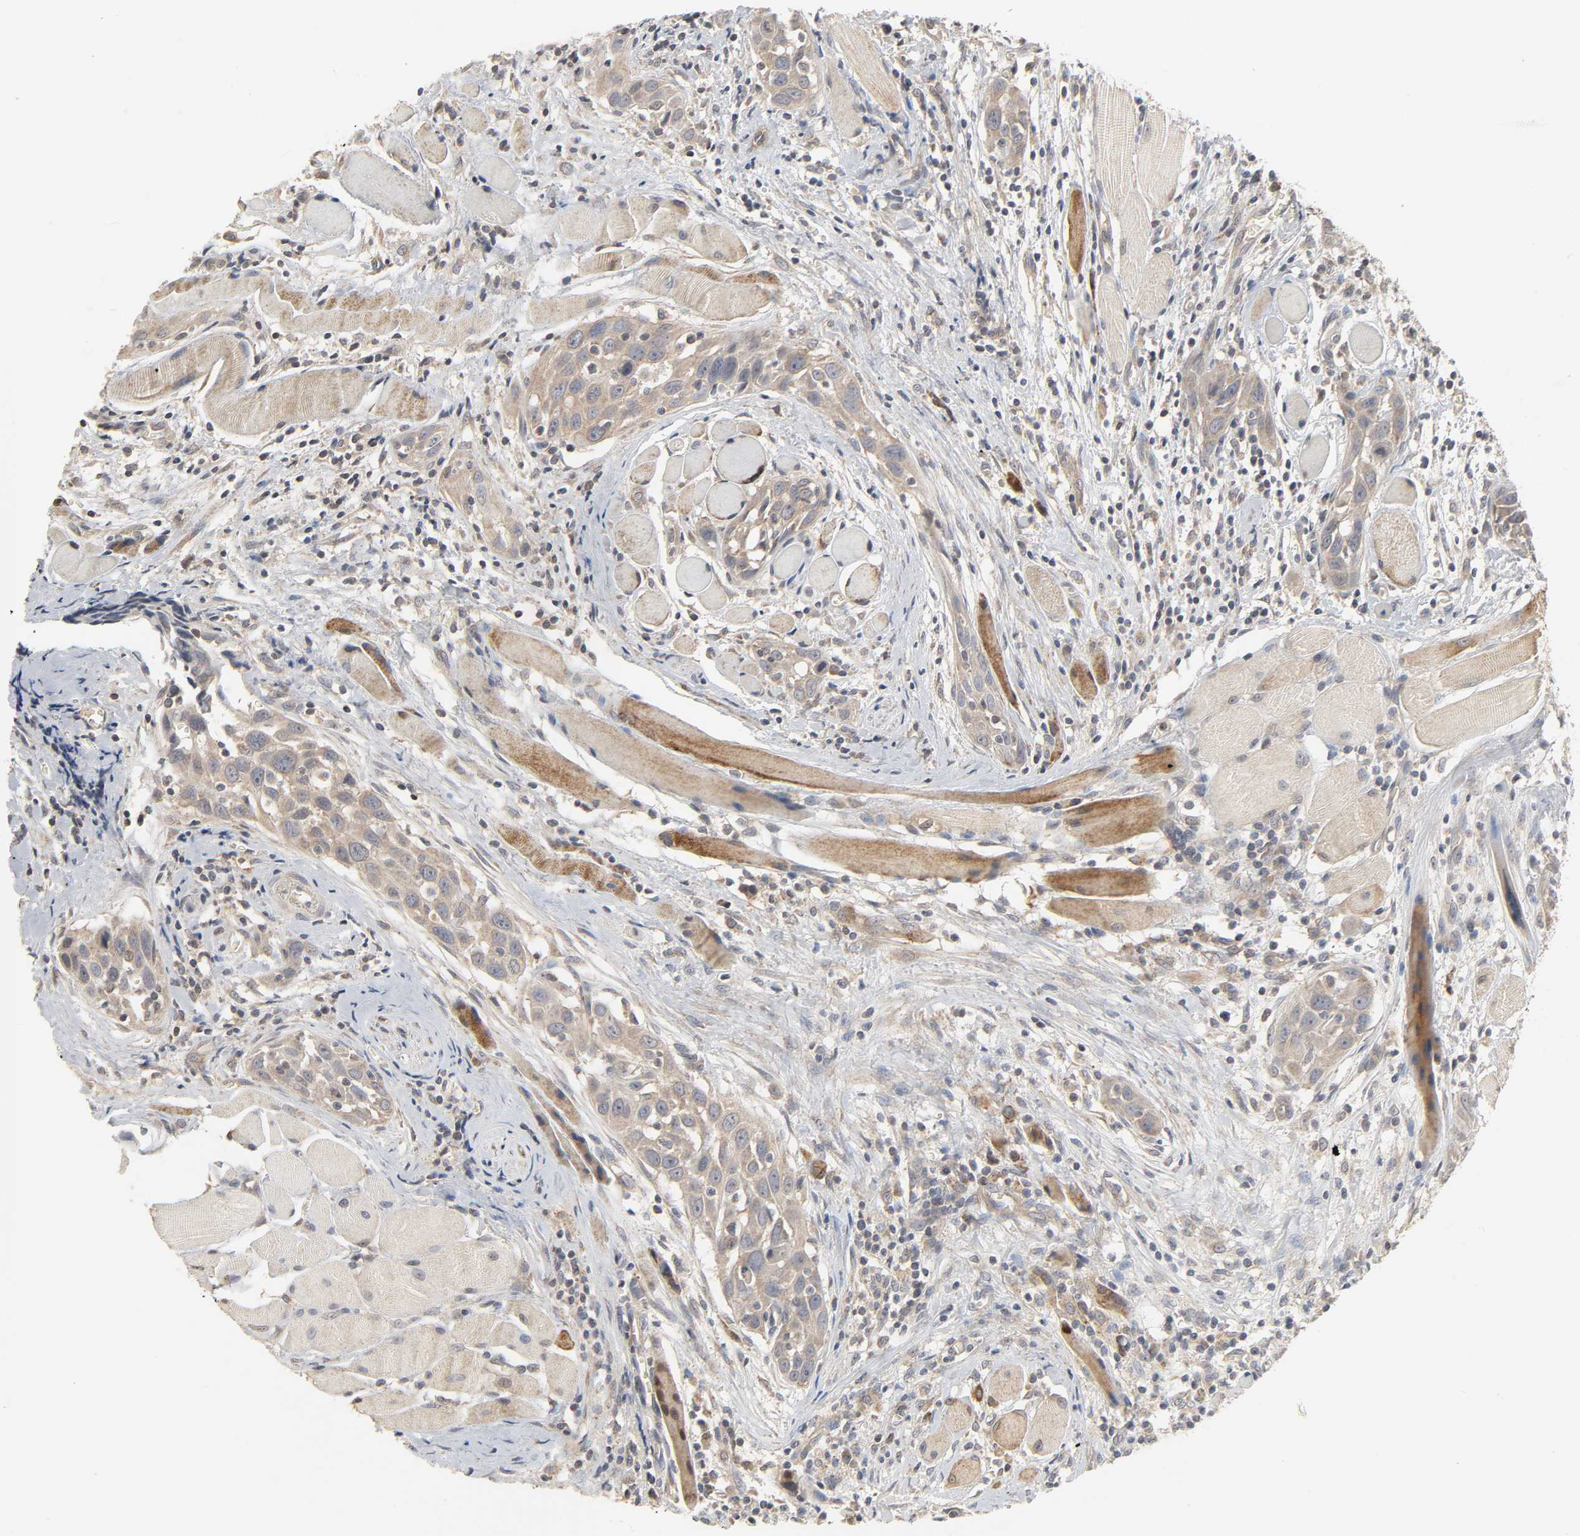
{"staining": {"intensity": "weak", "quantity": ">75%", "location": "cytoplasmic/membranous"}, "tissue": "head and neck cancer", "cell_type": "Tumor cells", "image_type": "cancer", "snomed": [{"axis": "morphology", "description": "Squamous cell carcinoma, NOS"}, {"axis": "topography", "description": "Oral tissue"}, {"axis": "topography", "description": "Head-Neck"}], "caption": "This is an image of immunohistochemistry (IHC) staining of head and neck cancer (squamous cell carcinoma), which shows weak positivity in the cytoplasmic/membranous of tumor cells.", "gene": "CLEC4E", "patient": {"sex": "female", "age": 50}}